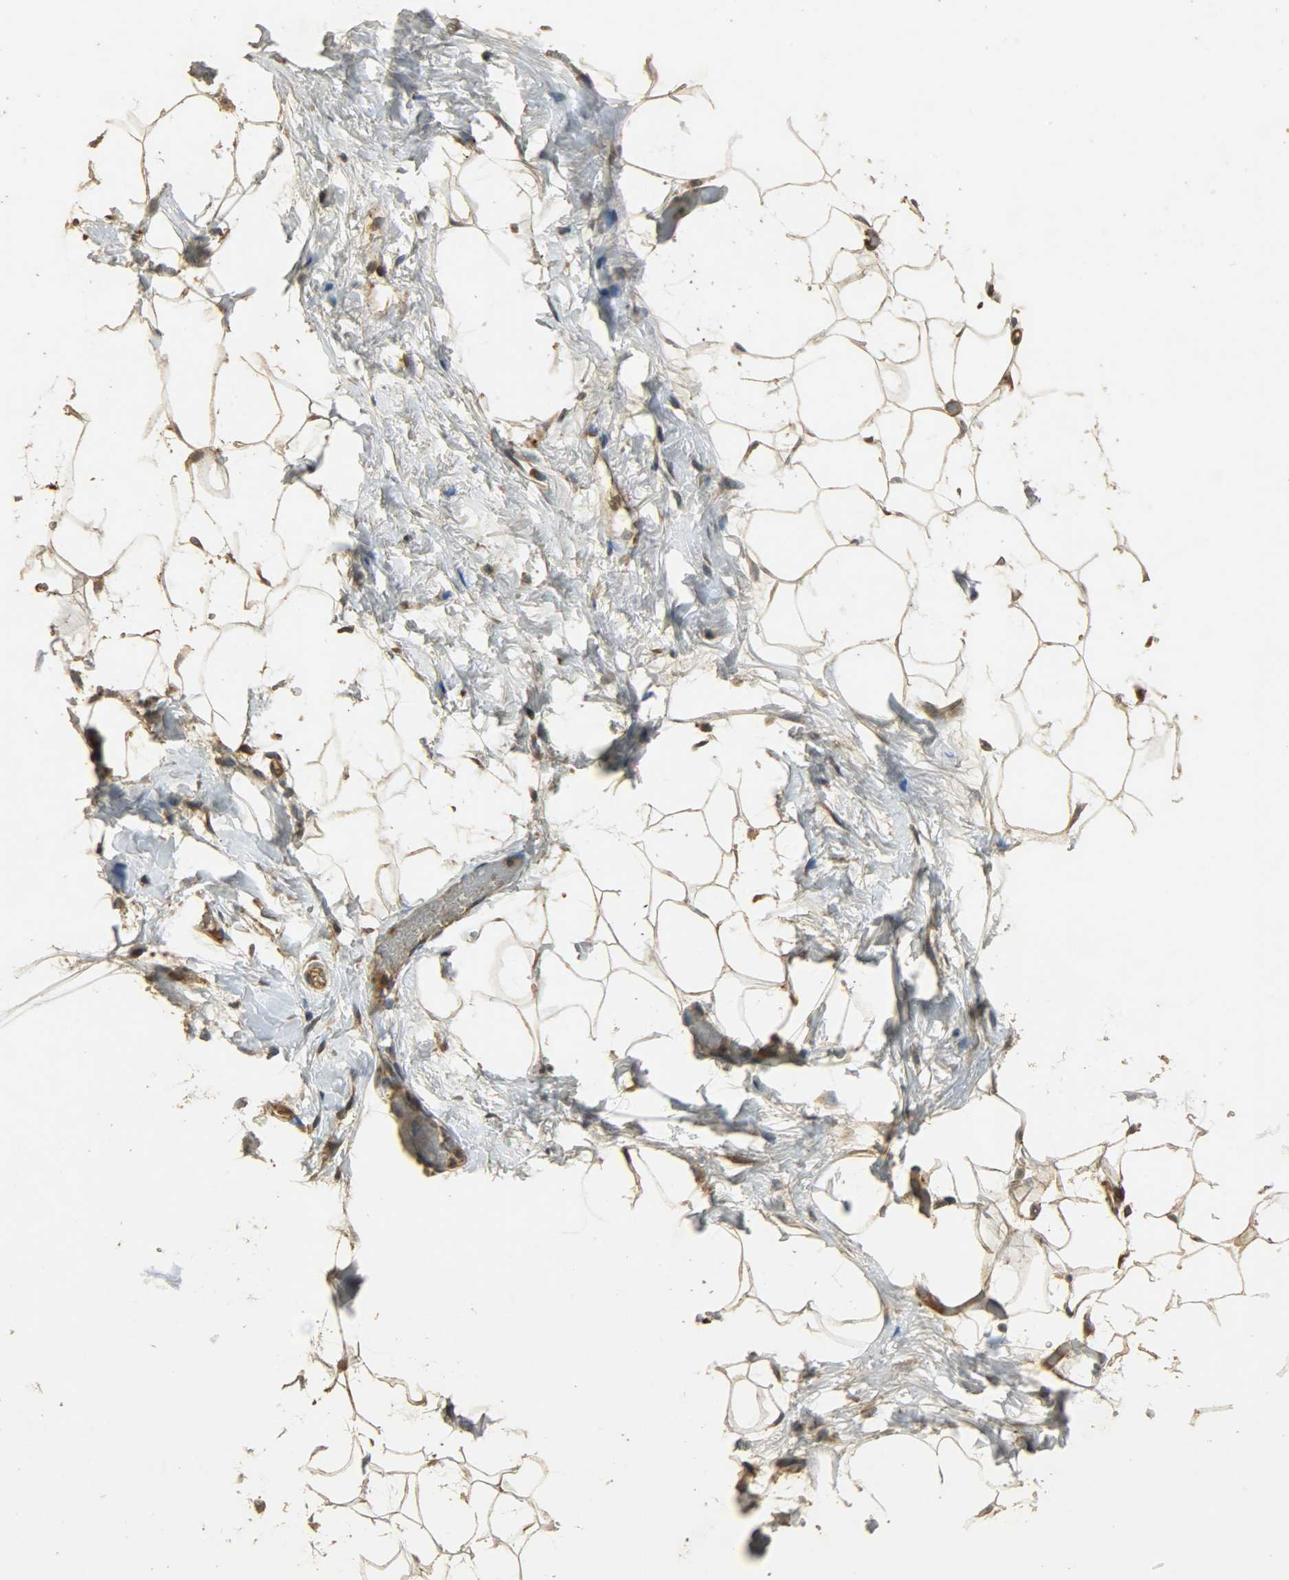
{"staining": {"intensity": "moderate", "quantity": ">75%", "location": "cytoplasmic/membranous"}, "tissue": "adipose tissue", "cell_type": "Adipocytes", "image_type": "normal", "snomed": [{"axis": "morphology", "description": "Normal tissue, NOS"}, {"axis": "topography", "description": "Breast"}, {"axis": "topography", "description": "Soft tissue"}], "caption": "The immunohistochemical stain highlights moderate cytoplasmic/membranous staining in adipocytes of unremarkable adipose tissue. (IHC, brightfield microscopy, high magnification).", "gene": "ATP2B1", "patient": {"sex": "female", "age": 25}}